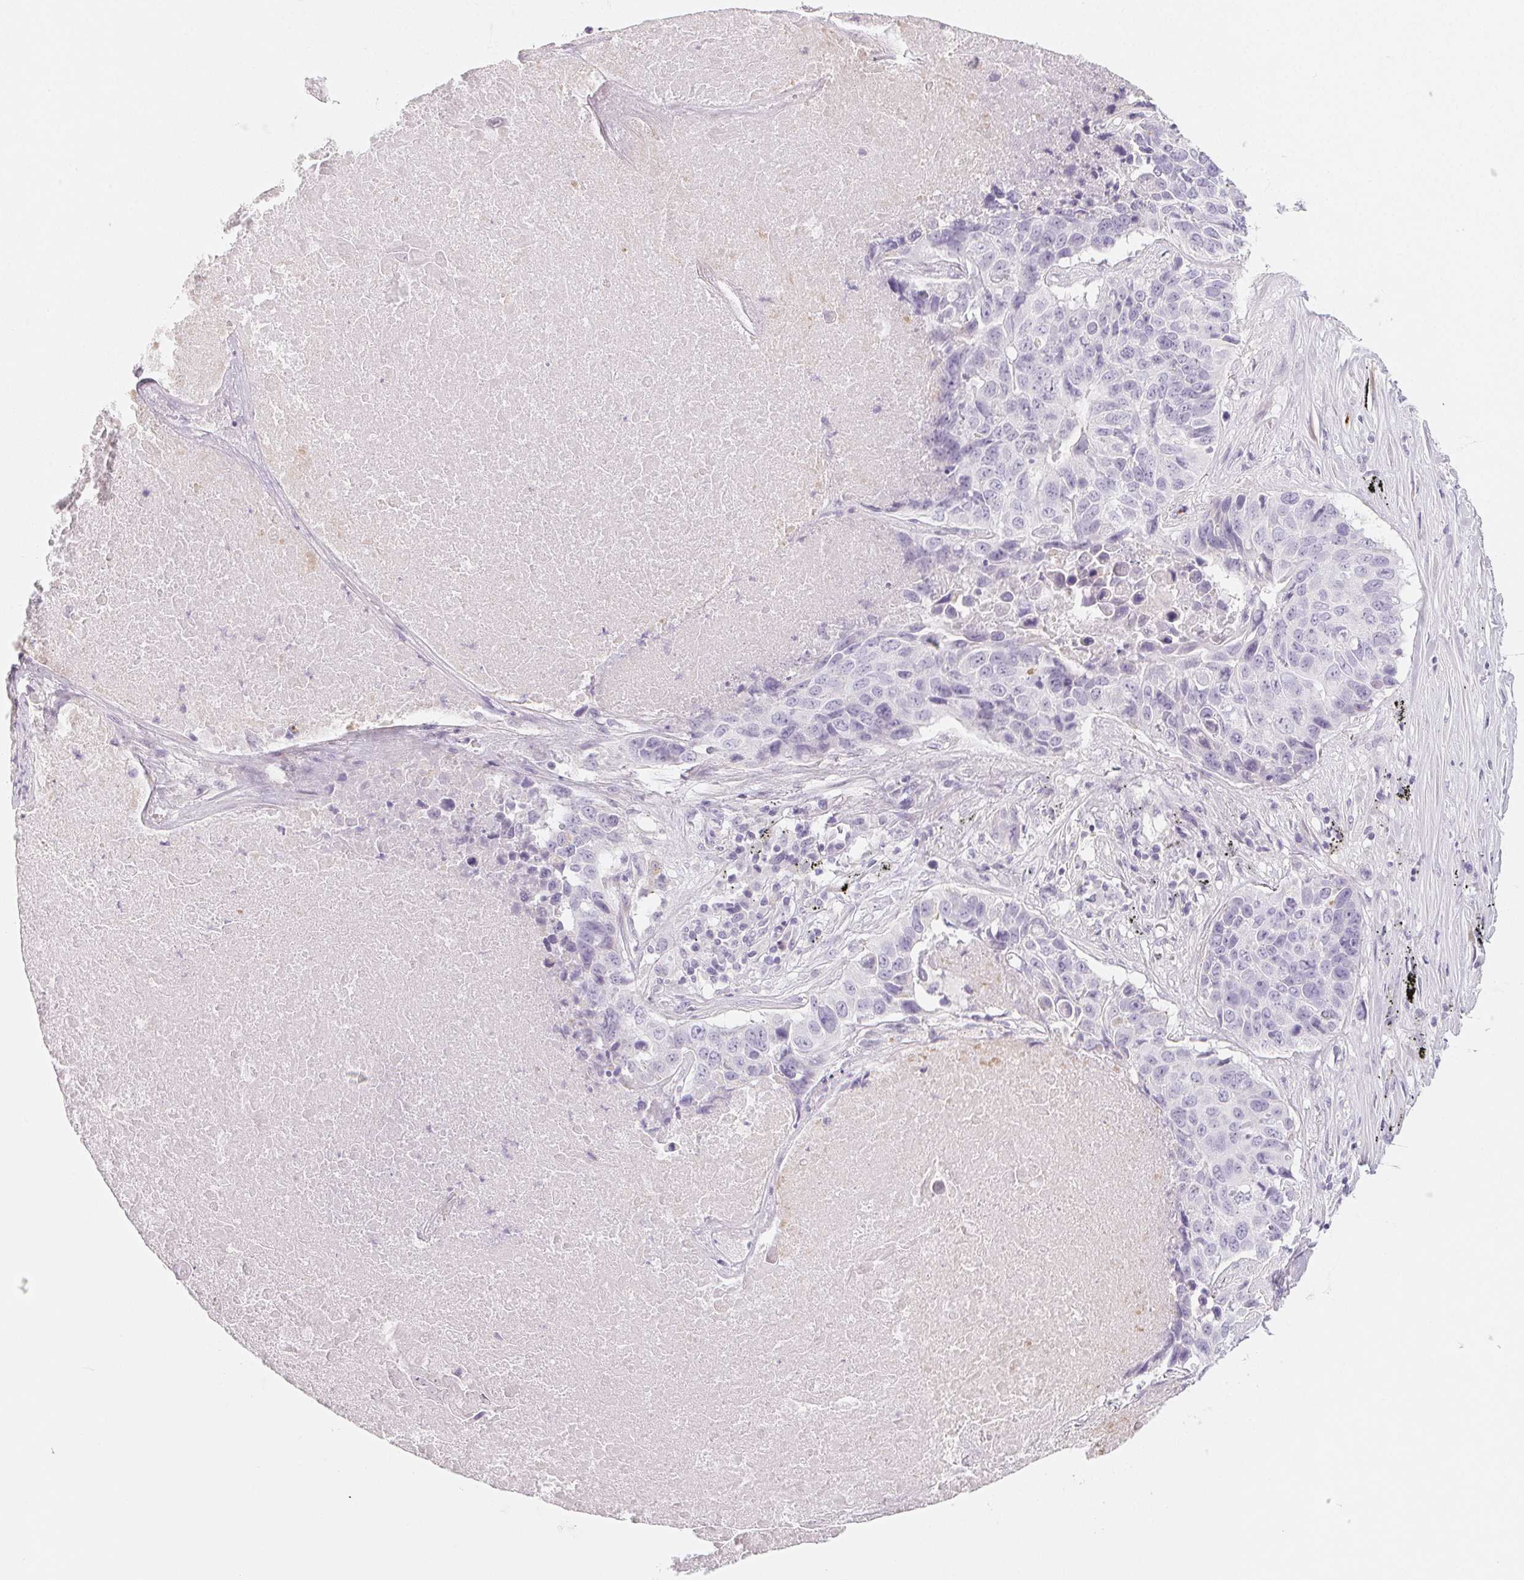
{"staining": {"intensity": "negative", "quantity": "none", "location": "none"}, "tissue": "lung cancer", "cell_type": "Tumor cells", "image_type": "cancer", "snomed": [{"axis": "morphology", "description": "Normal tissue, NOS"}, {"axis": "morphology", "description": "Squamous cell carcinoma, NOS"}, {"axis": "topography", "description": "Bronchus"}, {"axis": "topography", "description": "Lung"}], "caption": "Tumor cells are negative for protein expression in human lung squamous cell carcinoma. (Stains: DAB (3,3'-diaminobenzidine) IHC with hematoxylin counter stain, Microscopy: brightfield microscopy at high magnification).", "gene": "SH3GL2", "patient": {"sex": "male", "age": 64}}